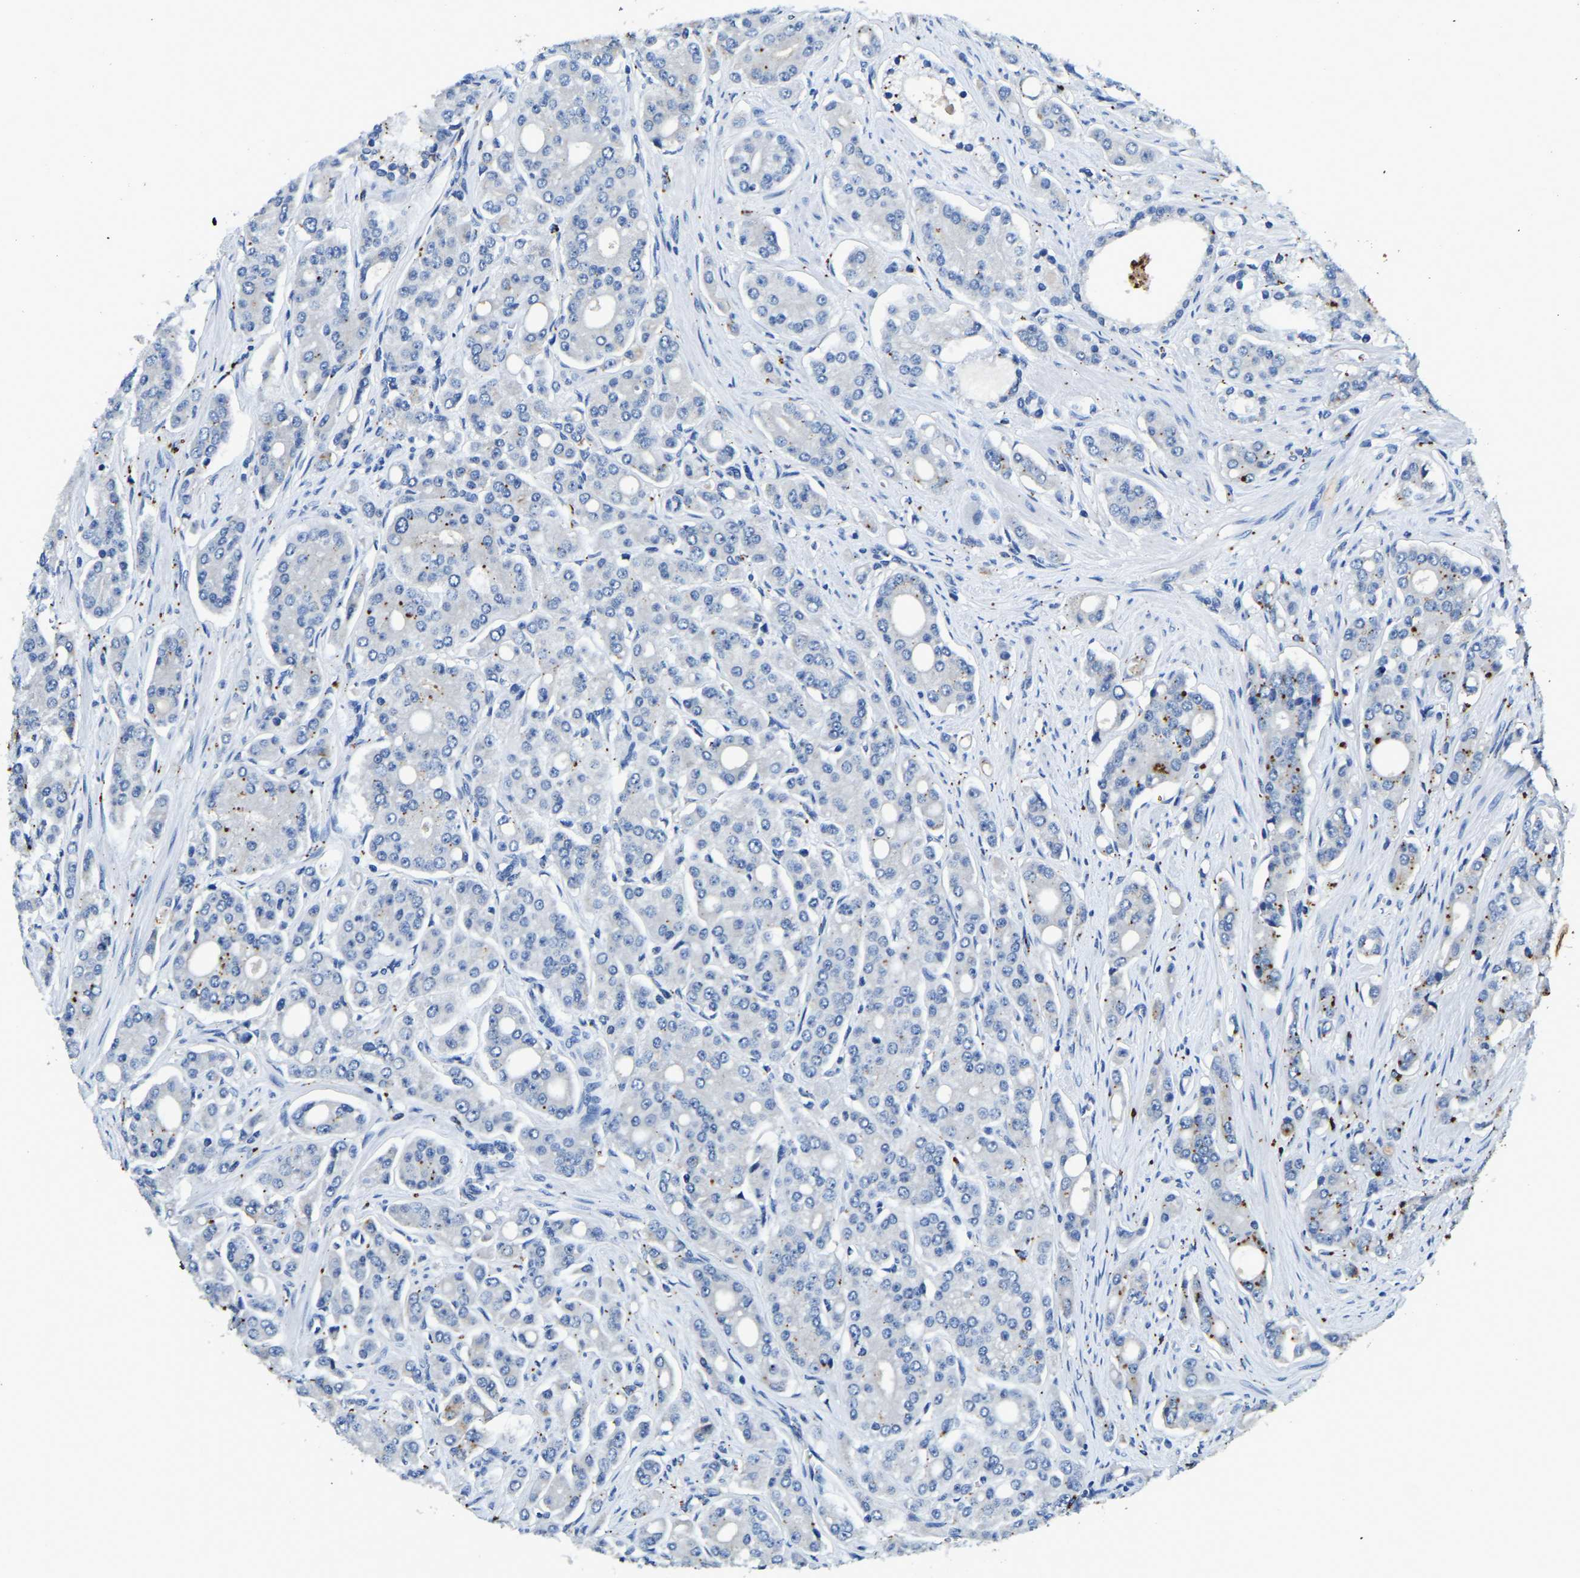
{"staining": {"intensity": "negative", "quantity": "none", "location": "none"}, "tissue": "prostate cancer", "cell_type": "Tumor cells", "image_type": "cancer", "snomed": [{"axis": "morphology", "description": "Adenocarcinoma, High grade"}, {"axis": "topography", "description": "Prostate"}], "caption": "Immunohistochemistry (IHC) micrograph of neoplastic tissue: high-grade adenocarcinoma (prostate) stained with DAB (3,3'-diaminobenzidine) reveals no significant protein staining in tumor cells.", "gene": "UBN2", "patient": {"sex": "male", "age": 71}}